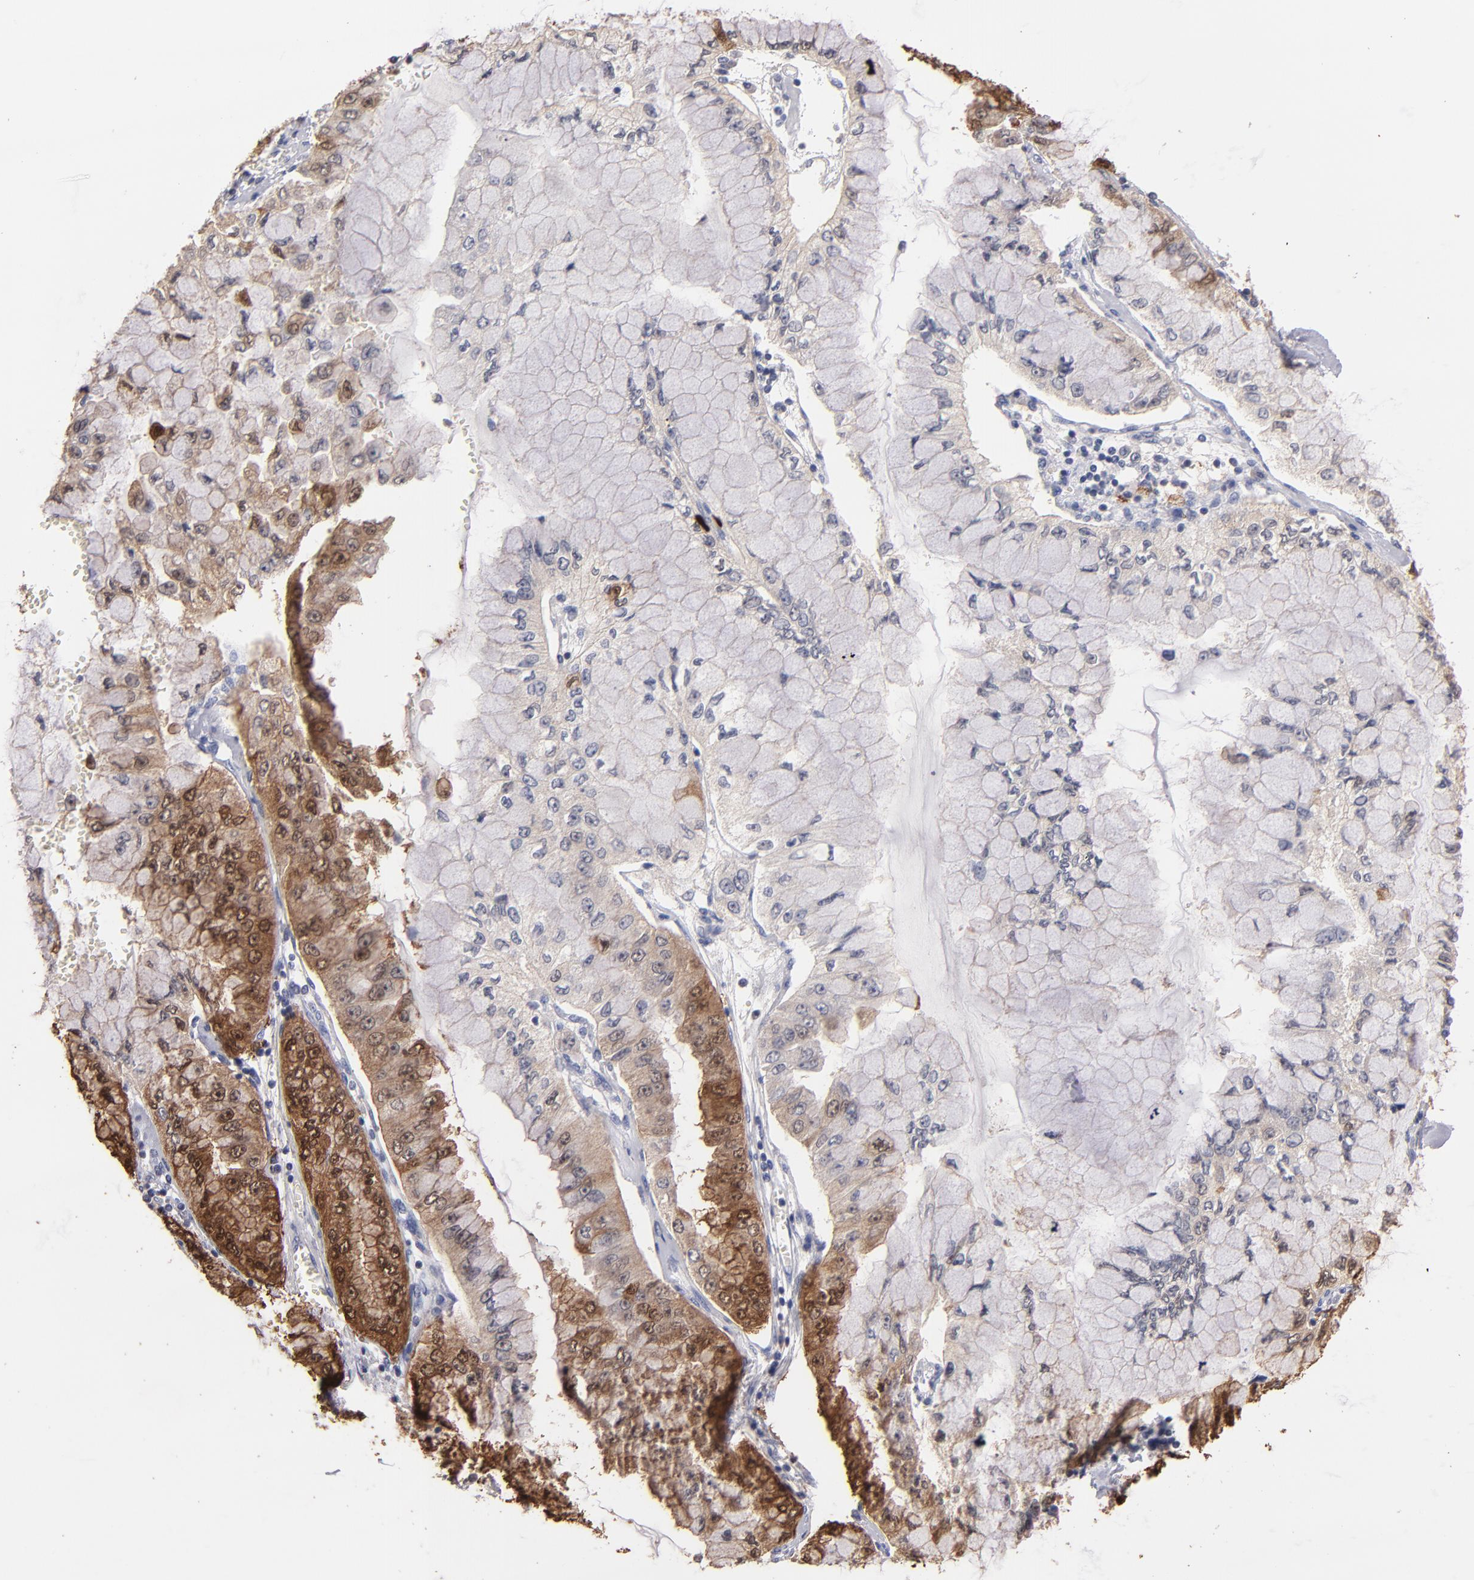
{"staining": {"intensity": "moderate", "quantity": "<25%", "location": "cytoplasmic/membranous,nuclear"}, "tissue": "liver cancer", "cell_type": "Tumor cells", "image_type": "cancer", "snomed": [{"axis": "morphology", "description": "Cholangiocarcinoma"}, {"axis": "topography", "description": "Liver"}], "caption": "Immunohistochemistry (IHC) (DAB) staining of human cholangiocarcinoma (liver) displays moderate cytoplasmic/membranous and nuclear protein positivity in about <25% of tumor cells.", "gene": "S100A1", "patient": {"sex": "female", "age": 79}}